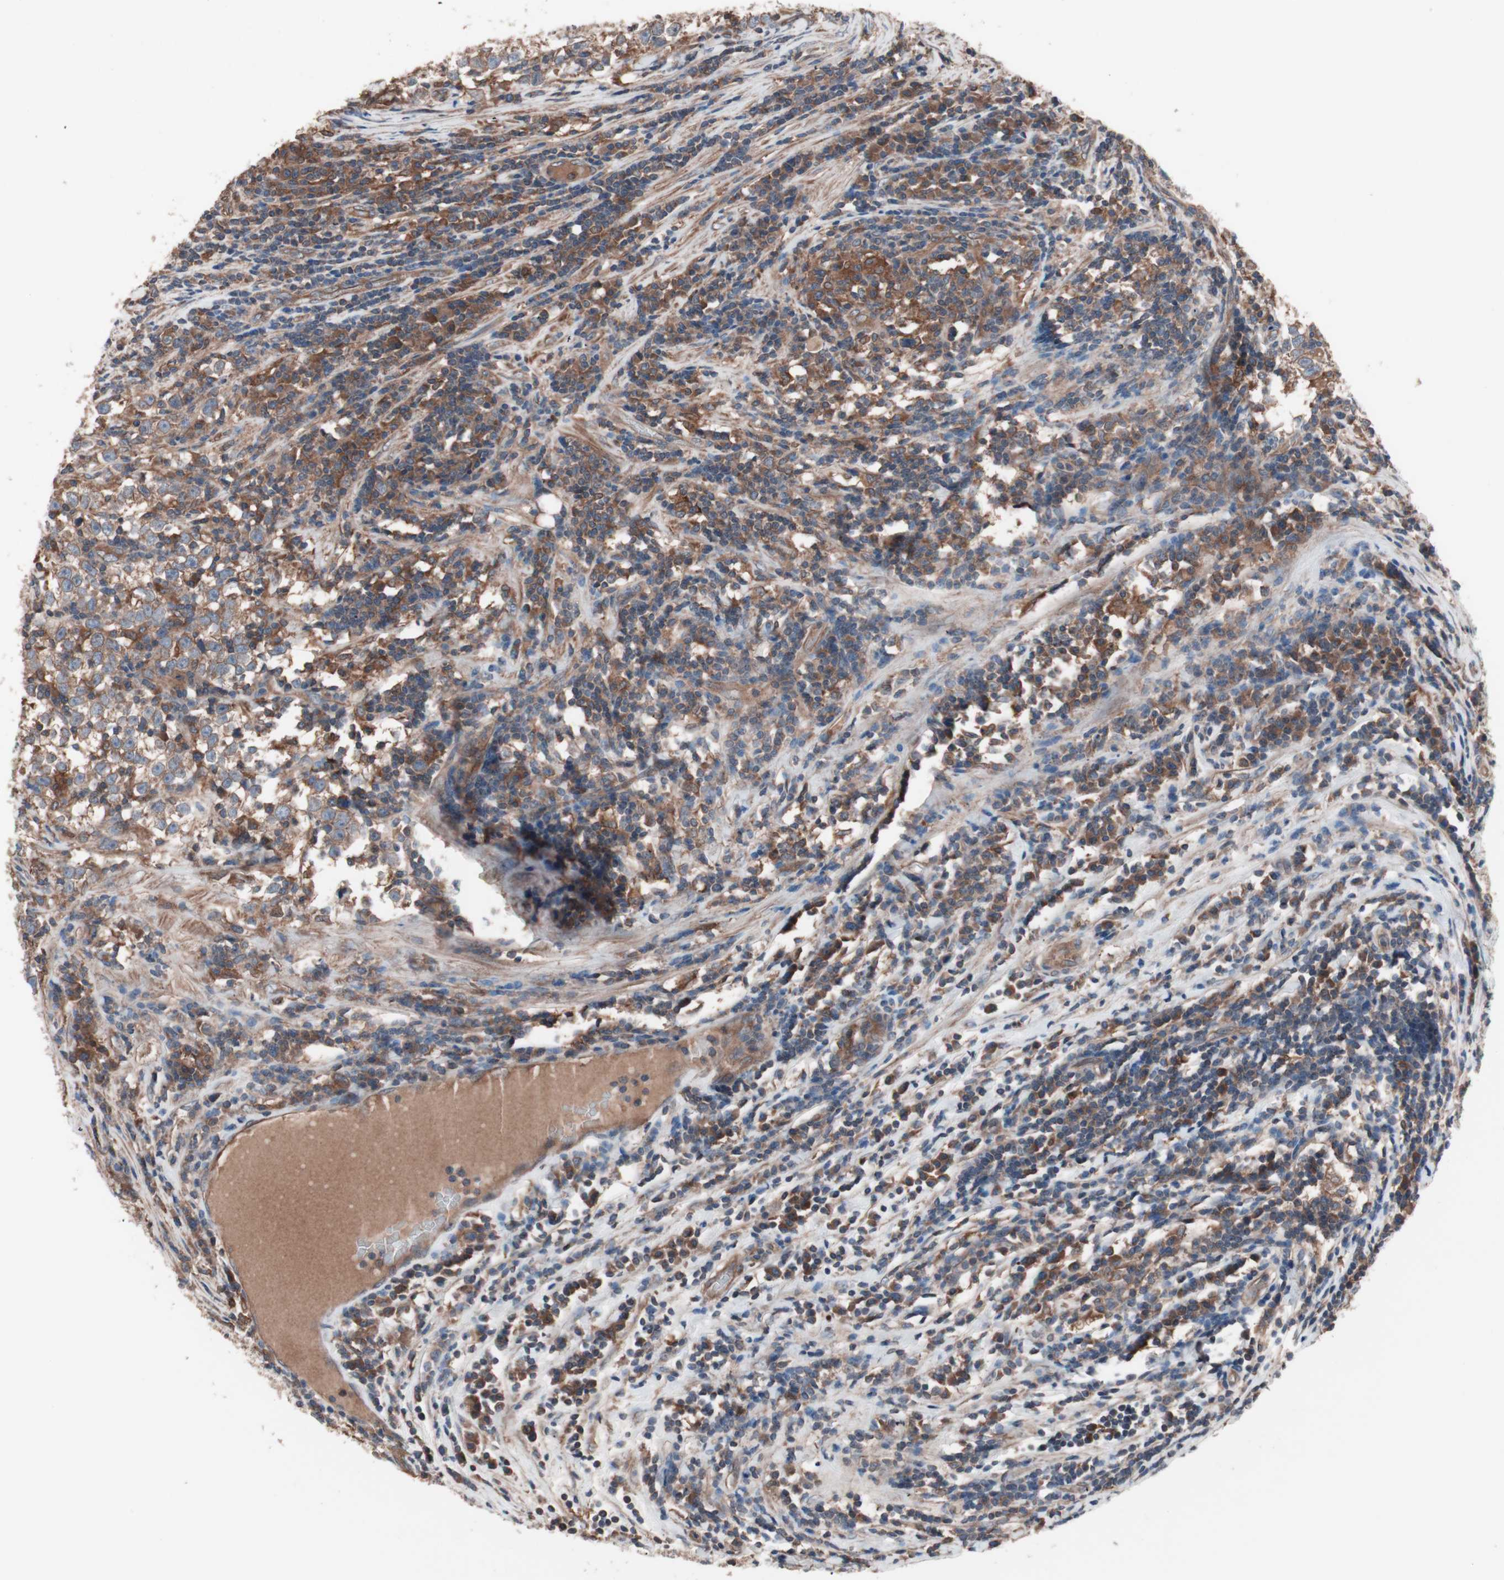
{"staining": {"intensity": "moderate", "quantity": ">75%", "location": "cytoplasmic/membranous"}, "tissue": "testis cancer", "cell_type": "Tumor cells", "image_type": "cancer", "snomed": [{"axis": "morphology", "description": "Seminoma, NOS"}, {"axis": "topography", "description": "Testis"}], "caption": "This photomicrograph exhibits IHC staining of testis cancer (seminoma), with medium moderate cytoplasmic/membranous expression in approximately >75% of tumor cells.", "gene": "ATG7", "patient": {"sex": "male", "age": 43}}